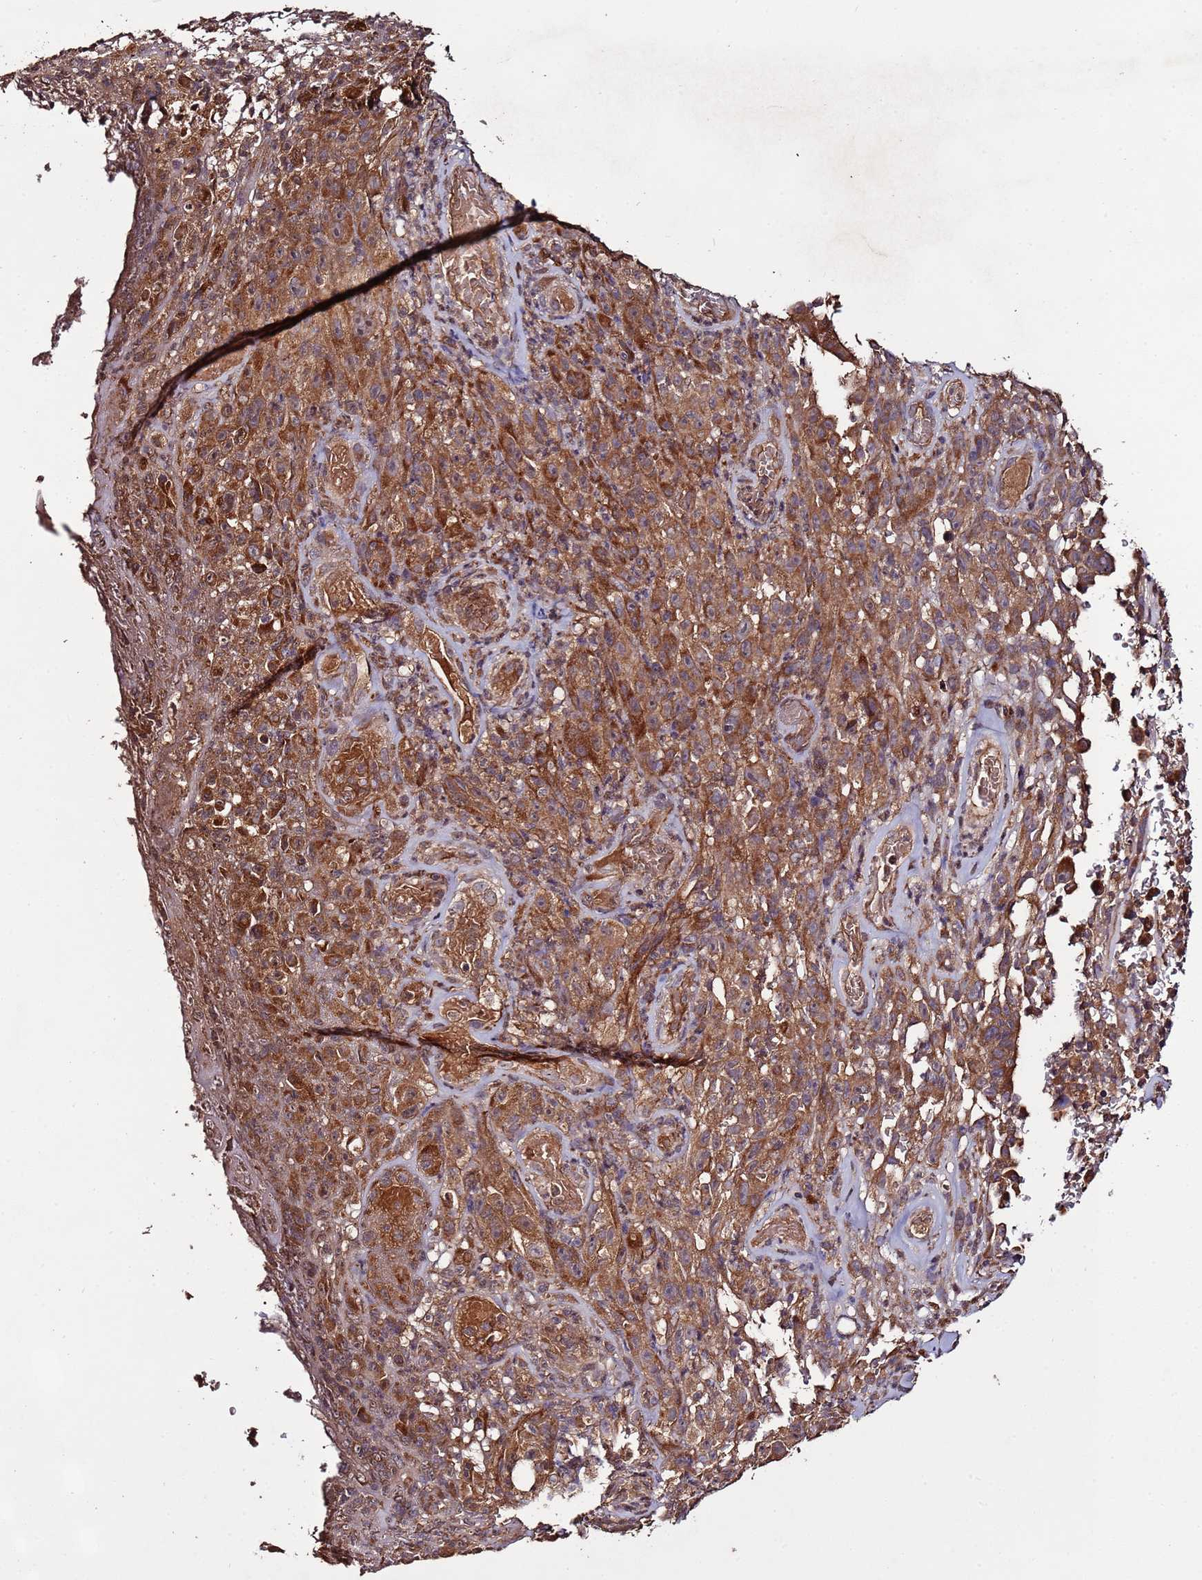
{"staining": {"intensity": "moderate", "quantity": ">75%", "location": "cytoplasmic/membranous"}, "tissue": "melanoma", "cell_type": "Tumor cells", "image_type": "cancer", "snomed": [{"axis": "morphology", "description": "Malignant melanoma, NOS"}, {"axis": "topography", "description": "Skin"}], "caption": "This is an image of immunohistochemistry staining of melanoma, which shows moderate staining in the cytoplasmic/membranous of tumor cells.", "gene": "RPS15A", "patient": {"sex": "female", "age": 82}}